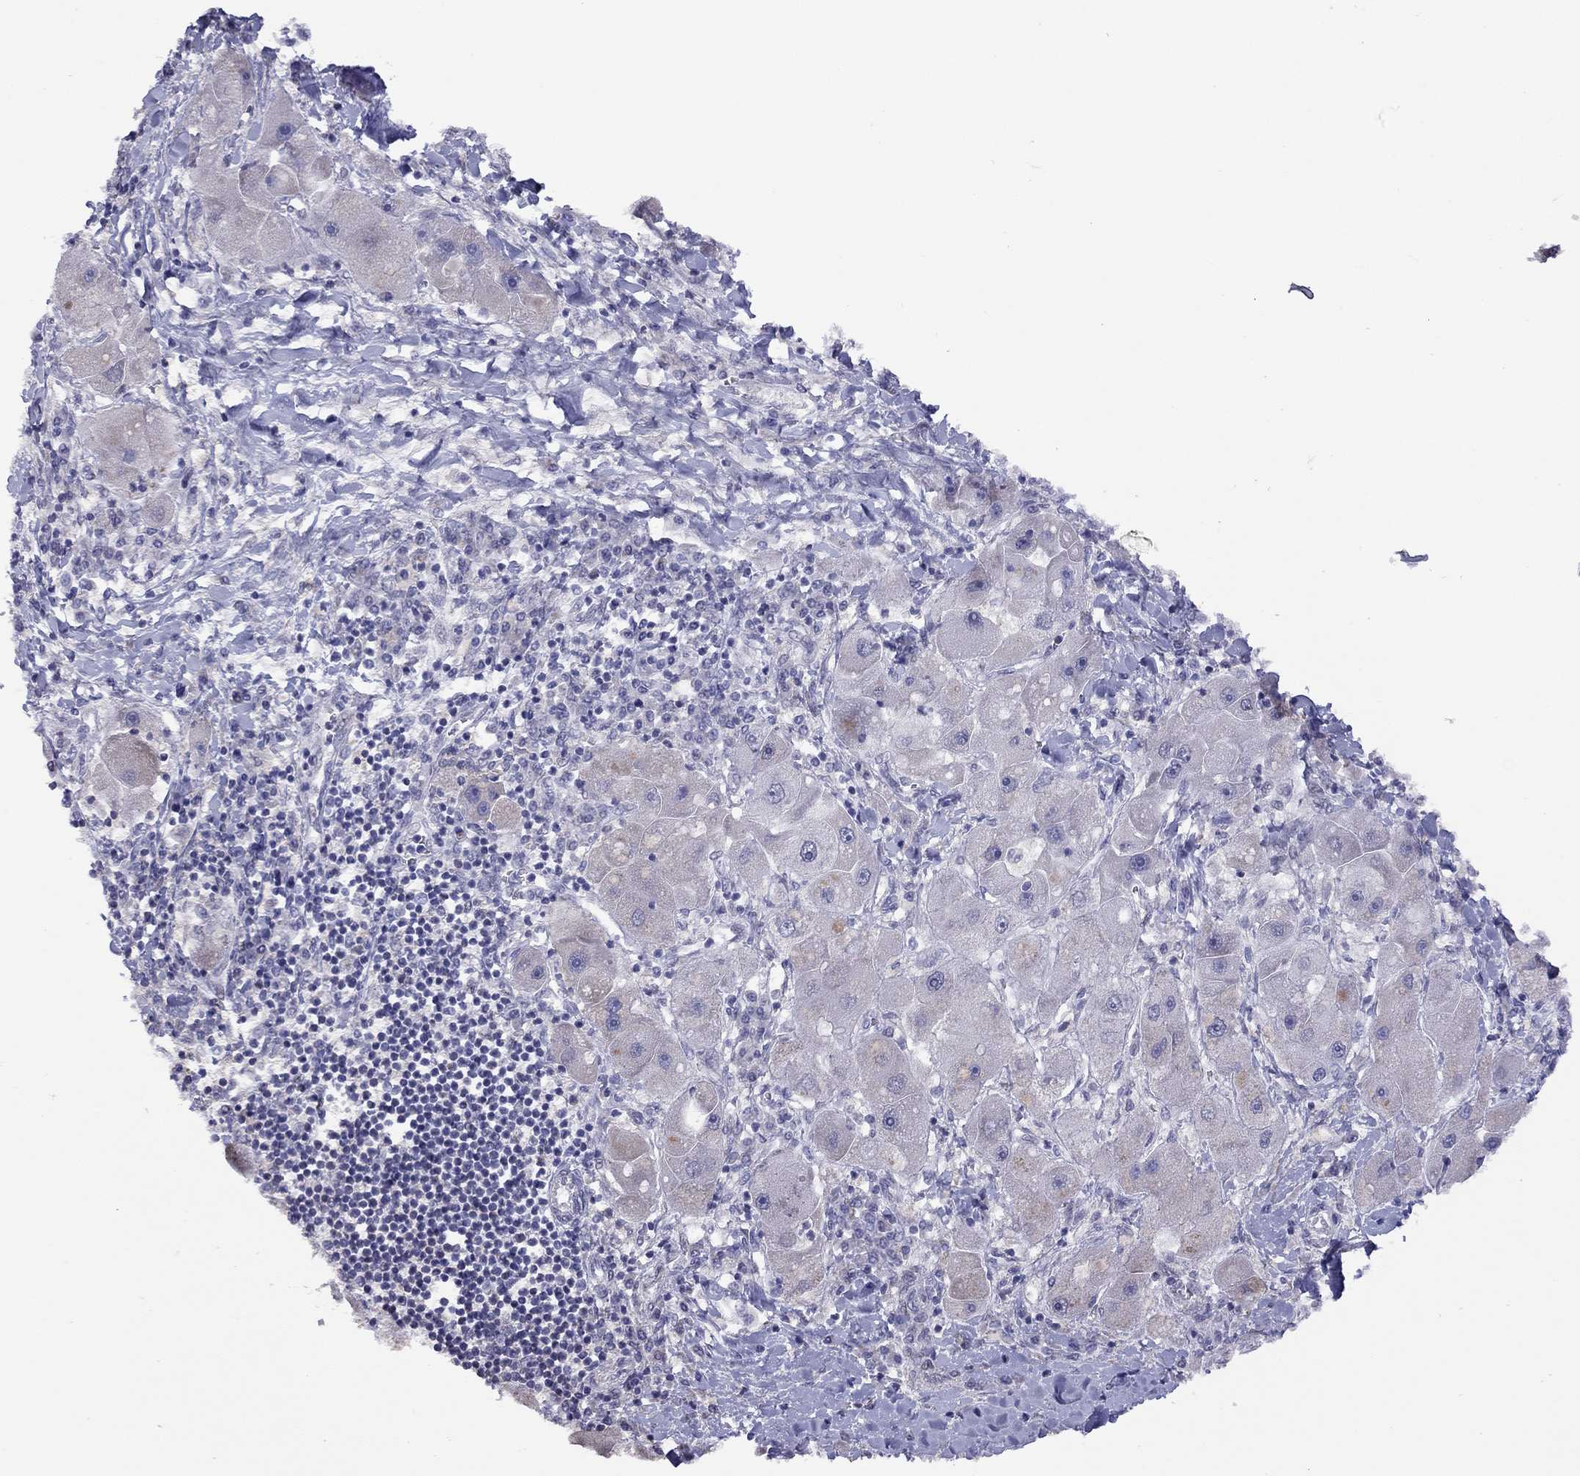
{"staining": {"intensity": "negative", "quantity": "none", "location": "none"}, "tissue": "liver cancer", "cell_type": "Tumor cells", "image_type": "cancer", "snomed": [{"axis": "morphology", "description": "Carcinoma, Hepatocellular, NOS"}, {"axis": "topography", "description": "Liver"}], "caption": "IHC photomicrograph of neoplastic tissue: human liver hepatocellular carcinoma stained with DAB (3,3'-diaminobenzidine) exhibits no significant protein staining in tumor cells. Nuclei are stained in blue.", "gene": "SYTL2", "patient": {"sex": "male", "age": 24}}